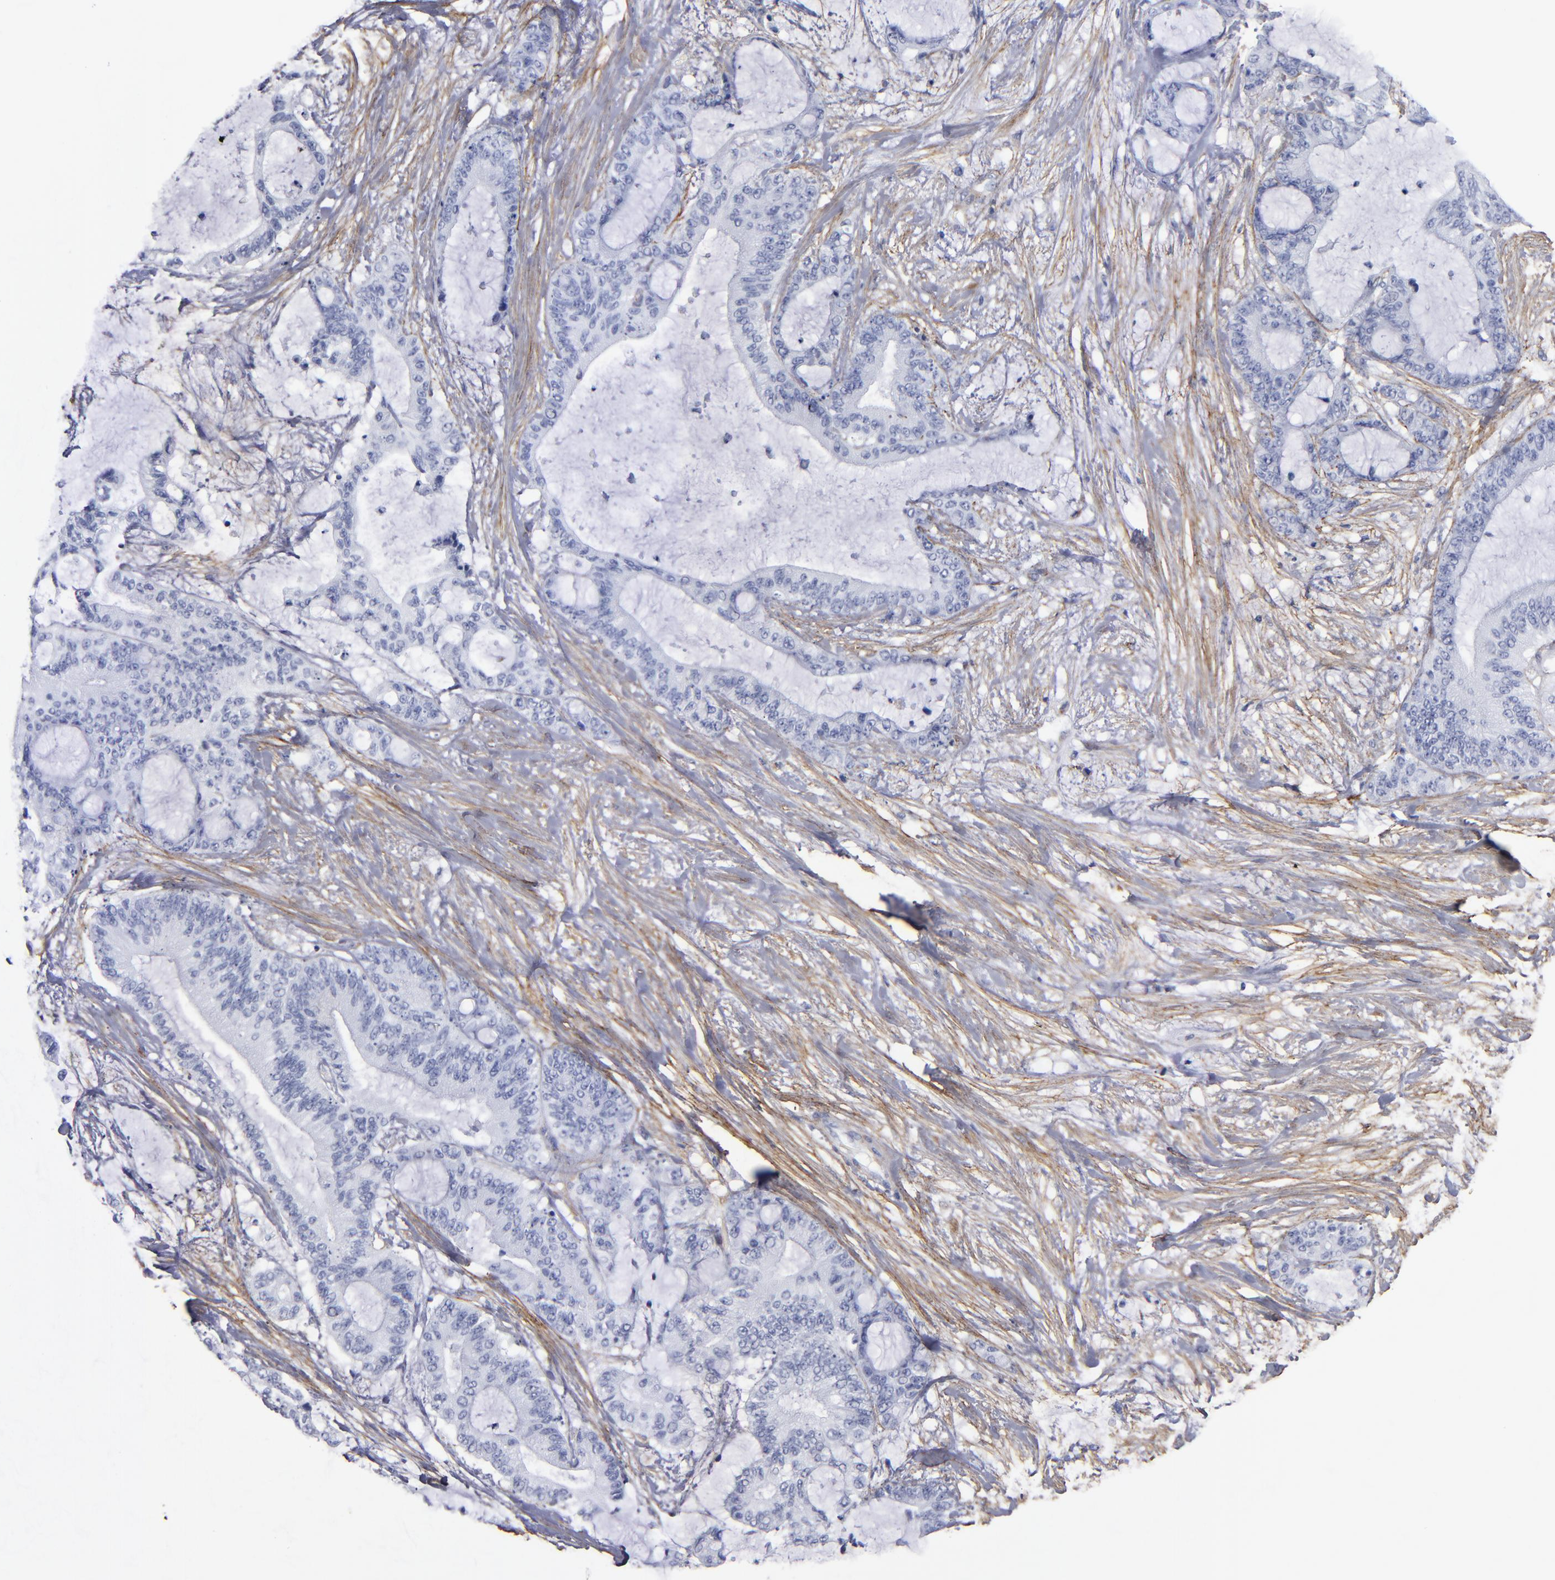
{"staining": {"intensity": "negative", "quantity": "none", "location": "none"}, "tissue": "liver cancer", "cell_type": "Tumor cells", "image_type": "cancer", "snomed": [{"axis": "morphology", "description": "Cholangiocarcinoma"}, {"axis": "topography", "description": "Liver"}], "caption": "A micrograph of human liver cancer is negative for staining in tumor cells.", "gene": "EMILIN1", "patient": {"sex": "female", "age": 73}}